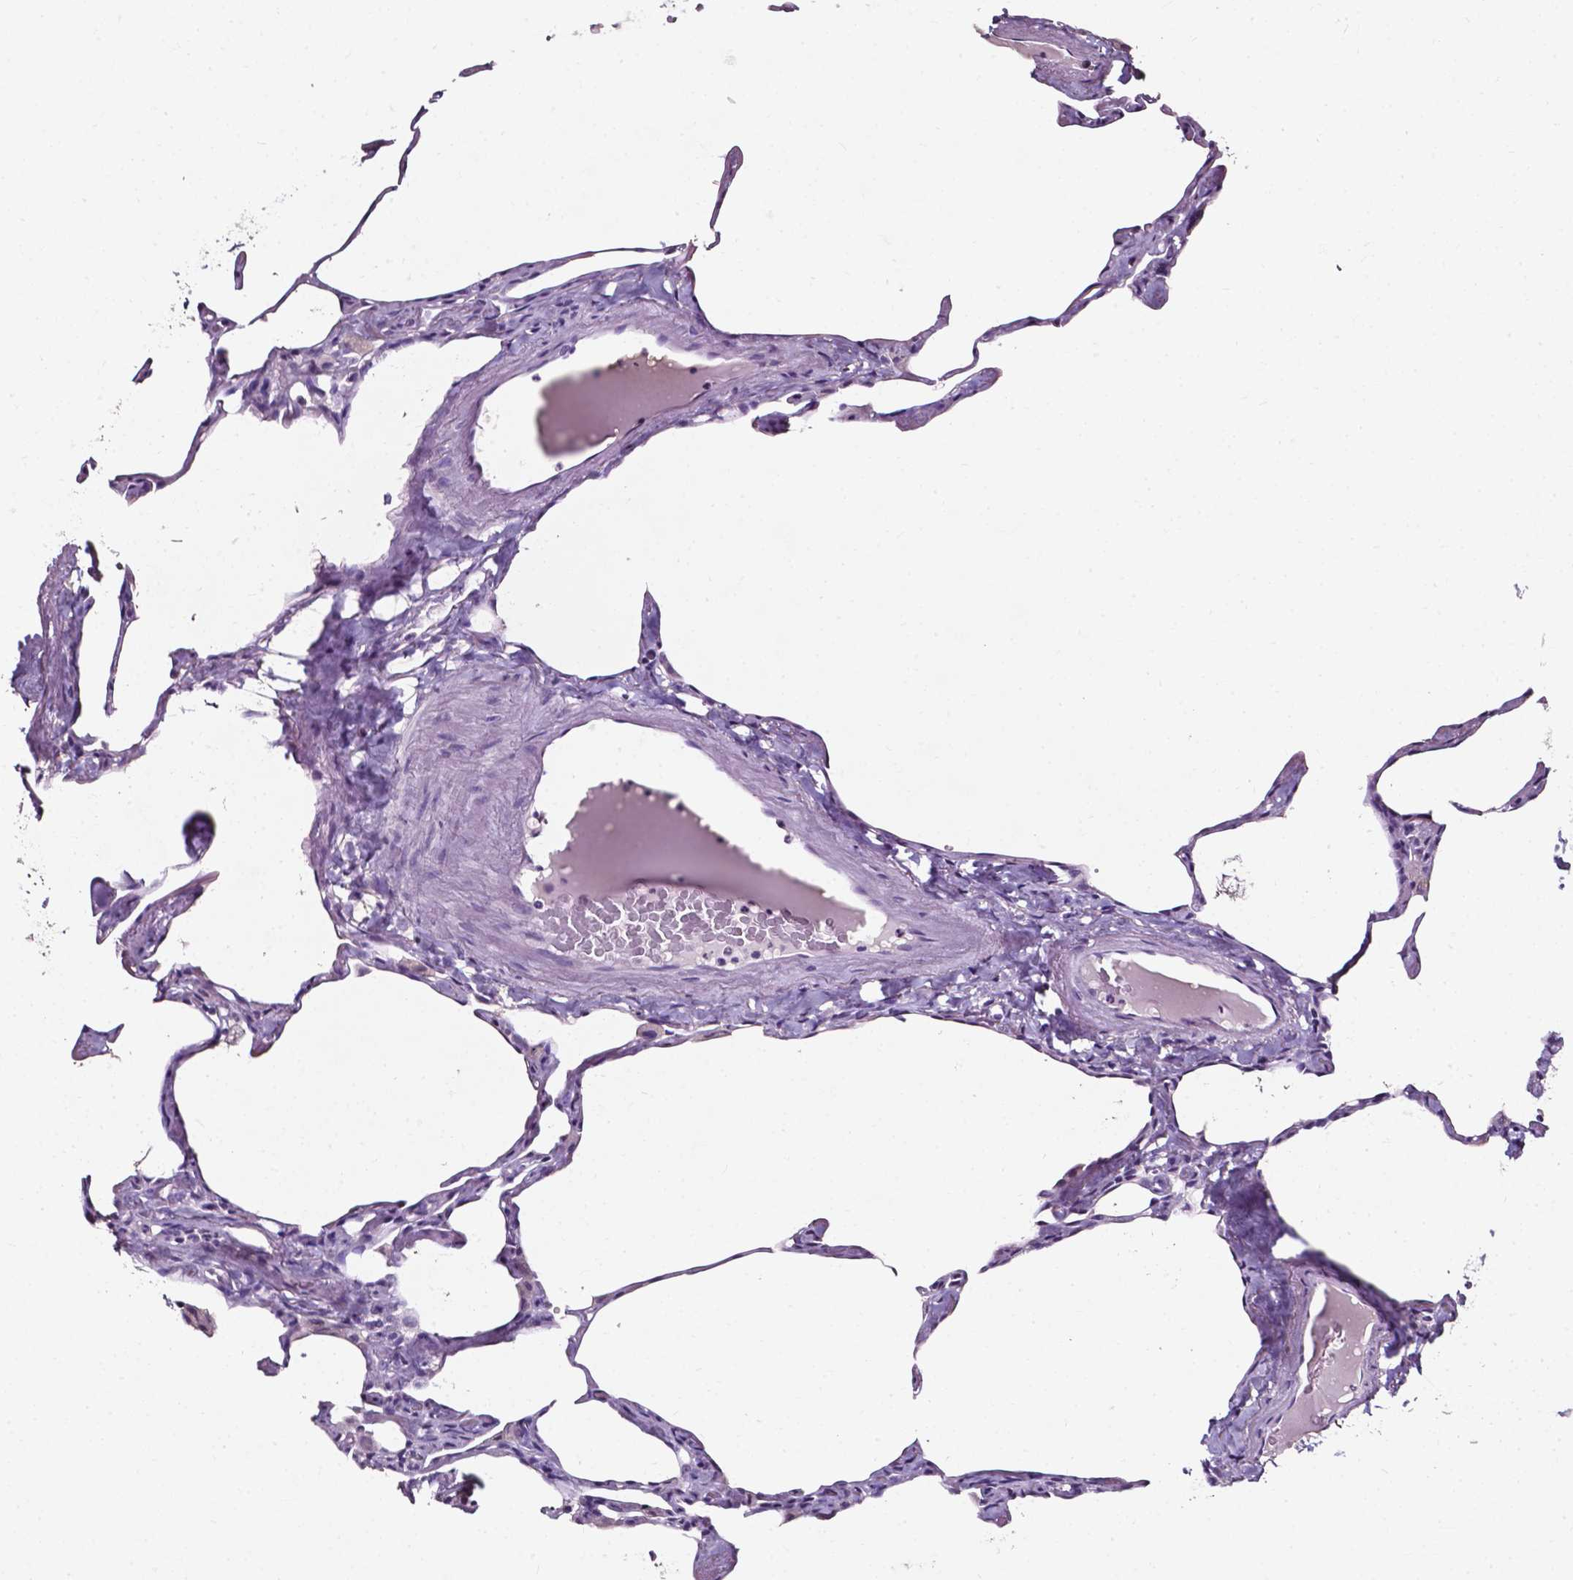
{"staining": {"intensity": "negative", "quantity": "none", "location": "none"}, "tissue": "lung", "cell_type": "Alveolar cells", "image_type": "normal", "snomed": [{"axis": "morphology", "description": "Normal tissue, NOS"}, {"axis": "topography", "description": "Lung"}], "caption": "This is an IHC image of normal human lung. There is no staining in alveolar cells.", "gene": "DEFA5", "patient": {"sex": "male", "age": 65}}